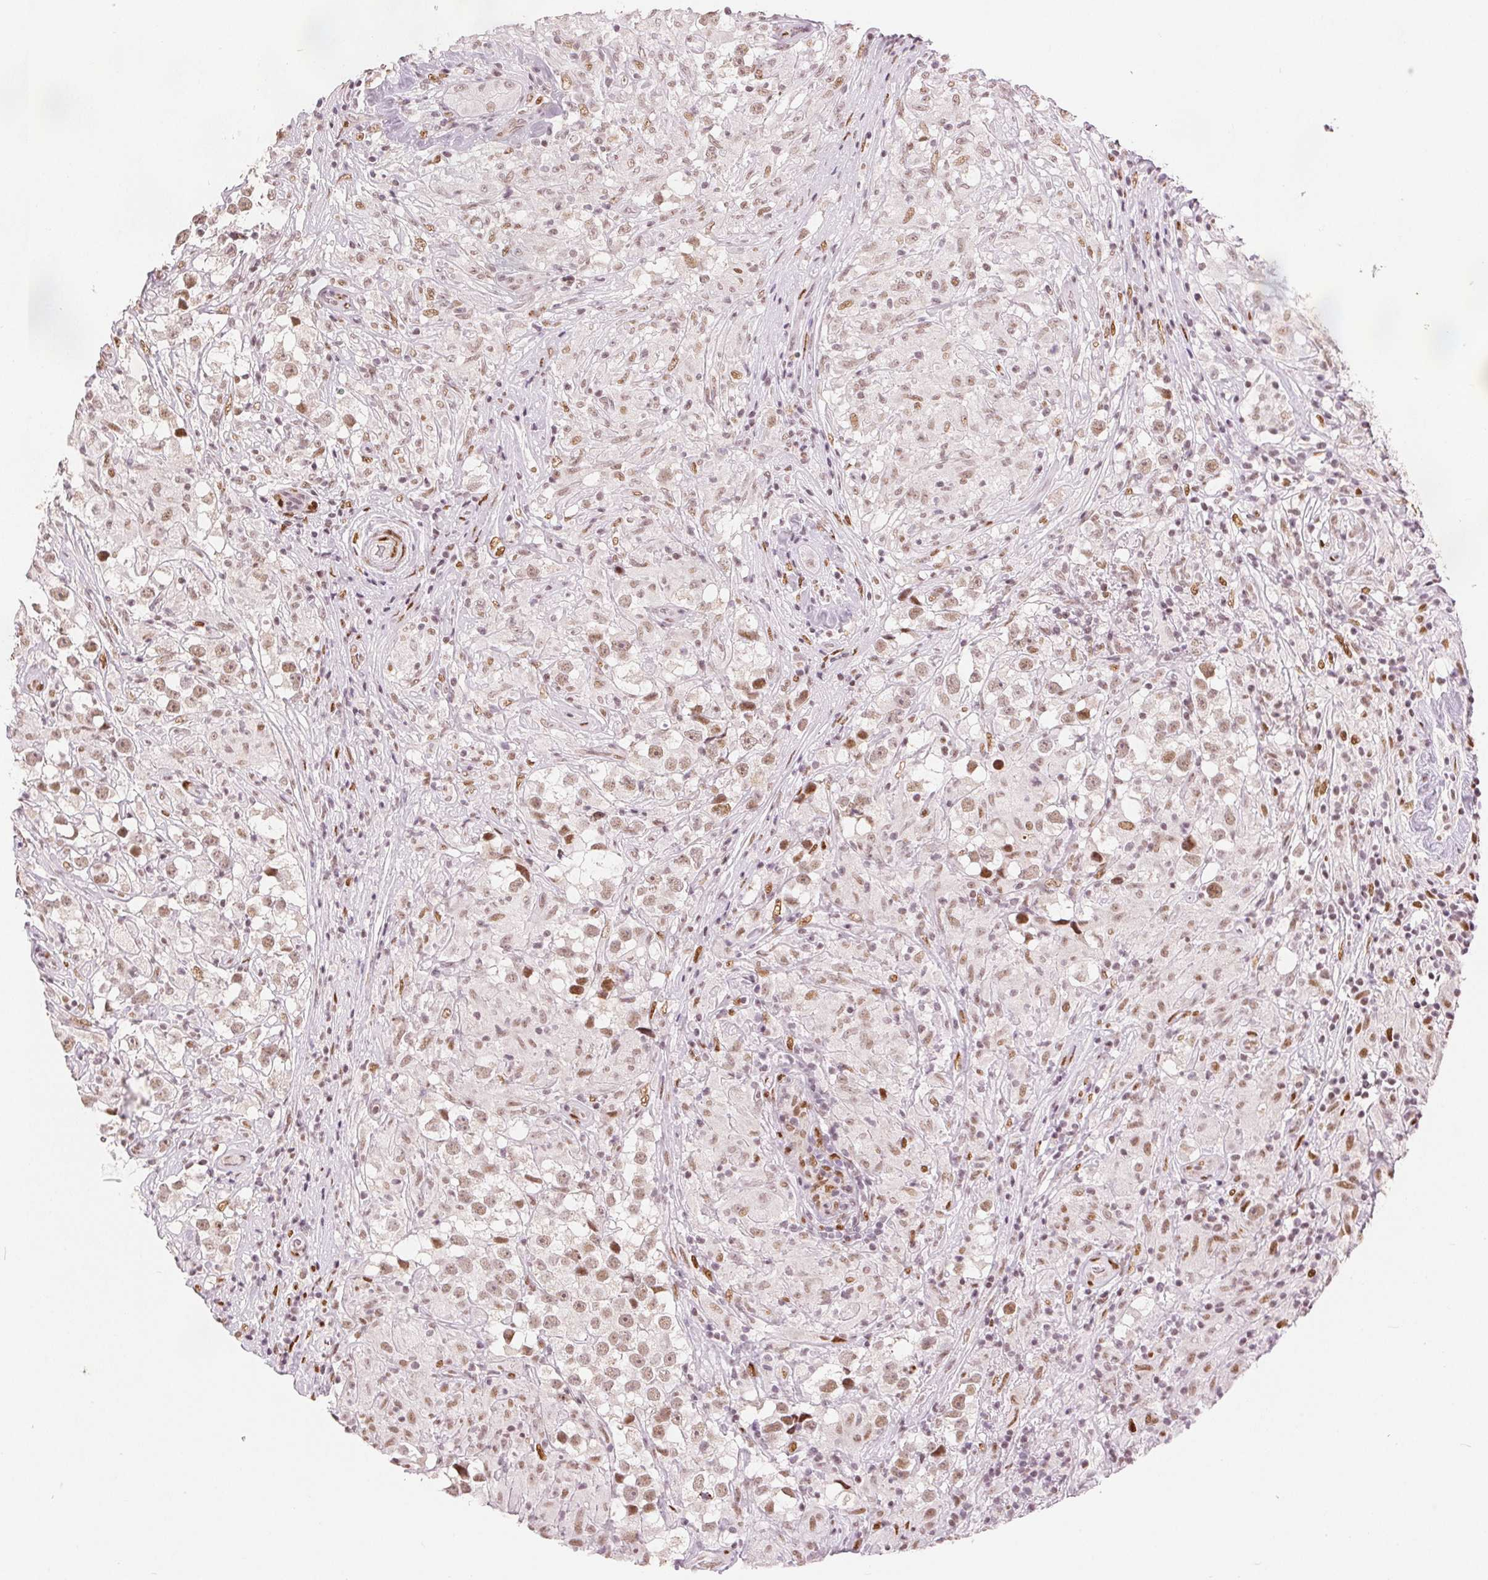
{"staining": {"intensity": "weak", "quantity": ">75%", "location": "nuclear"}, "tissue": "testis cancer", "cell_type": "Tumor cells", "image_type": "cancer", "snomed": [{"axis": "morphology", "description": "Seminoma, NOS"}, {"axis": "topography", "description": "Testis"}], "caption": "Testis cancer (seminoma) stained for a protein (brown) displays weak nuclear positive expression in about >75% of tumor cells.", "gene": "ZNF703", "patient": {"sex": "male", "age": 46}}